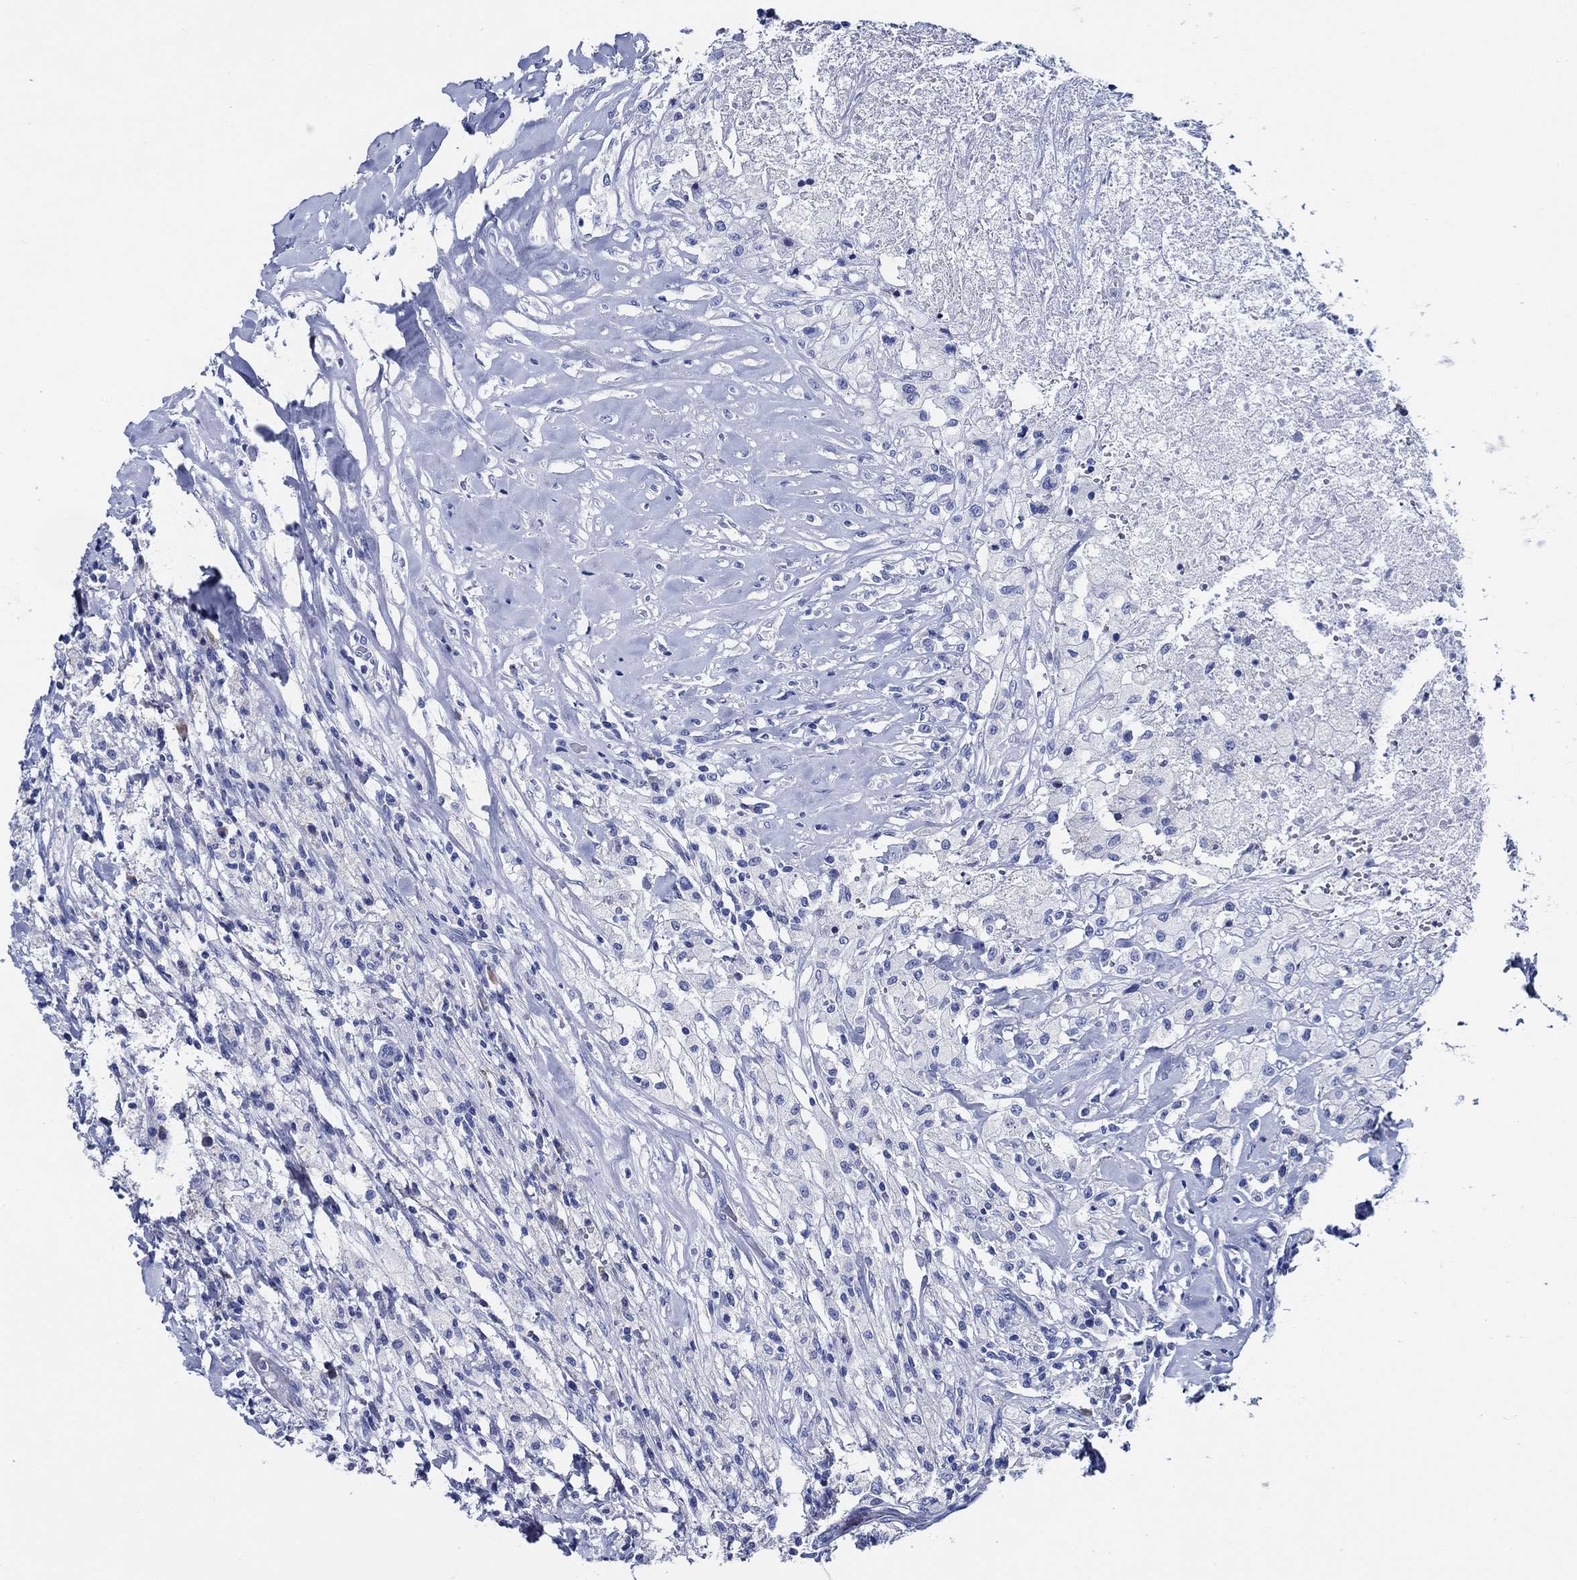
{"staining": {"intensity": "negative", "quantity": "none", "location": "none"}, "tissue": "testis cancer", "cell_type": "Tumor cells", "image_type": "cancer", "snomed": [{"axis": "morphology", "description": "Necrosis, NOS"}, {"axis": "morphology", "description": "Carcinoma, Embryonal, NOS"}, {"axis": "topography", "description": "Testis"}], "caption": "Tumor cells show no significant positivity in testis cancer.", "gene": "WDR62", "patient": {"sex": "male", "age": 19}}